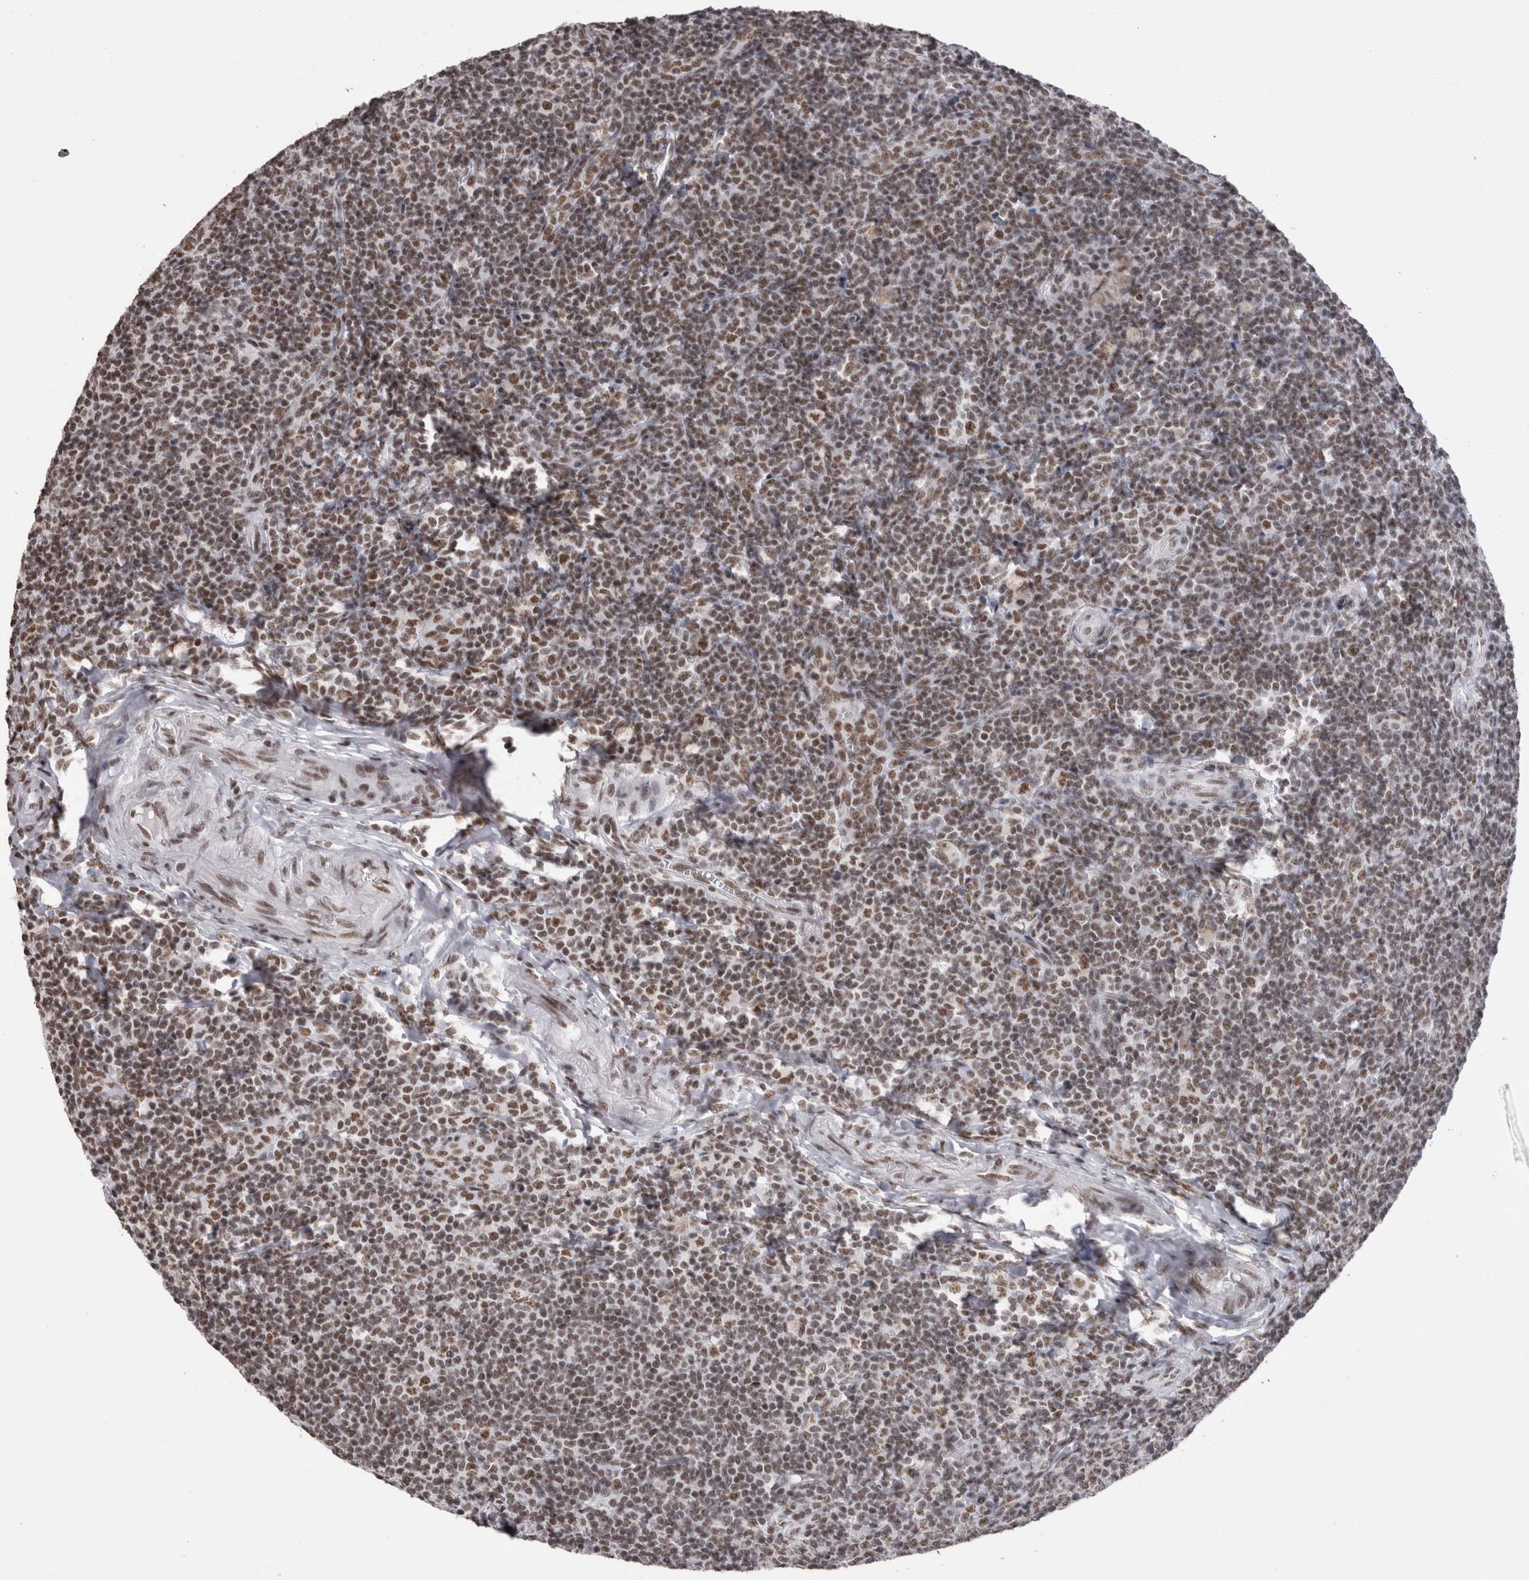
{"staining": {"intensity": "moderate", "quantity": ">75%", "location": "nuclear"}, "tissue": "tonsil", "cell_type": "Germinal center cells", "image_type": "normal", "snomed": [{"axis": "morphology", "description": "Normal tissue, NOS"}, {"axis": "topography", "description": "Tonsil"}], "caption": "Protein analysis of benign tonsil exhibits moderate nuclear positivity in approximately >75% of germinal center cells.", "gene": "SMC1A", "patient": {"sex": "male", "age": 37}}